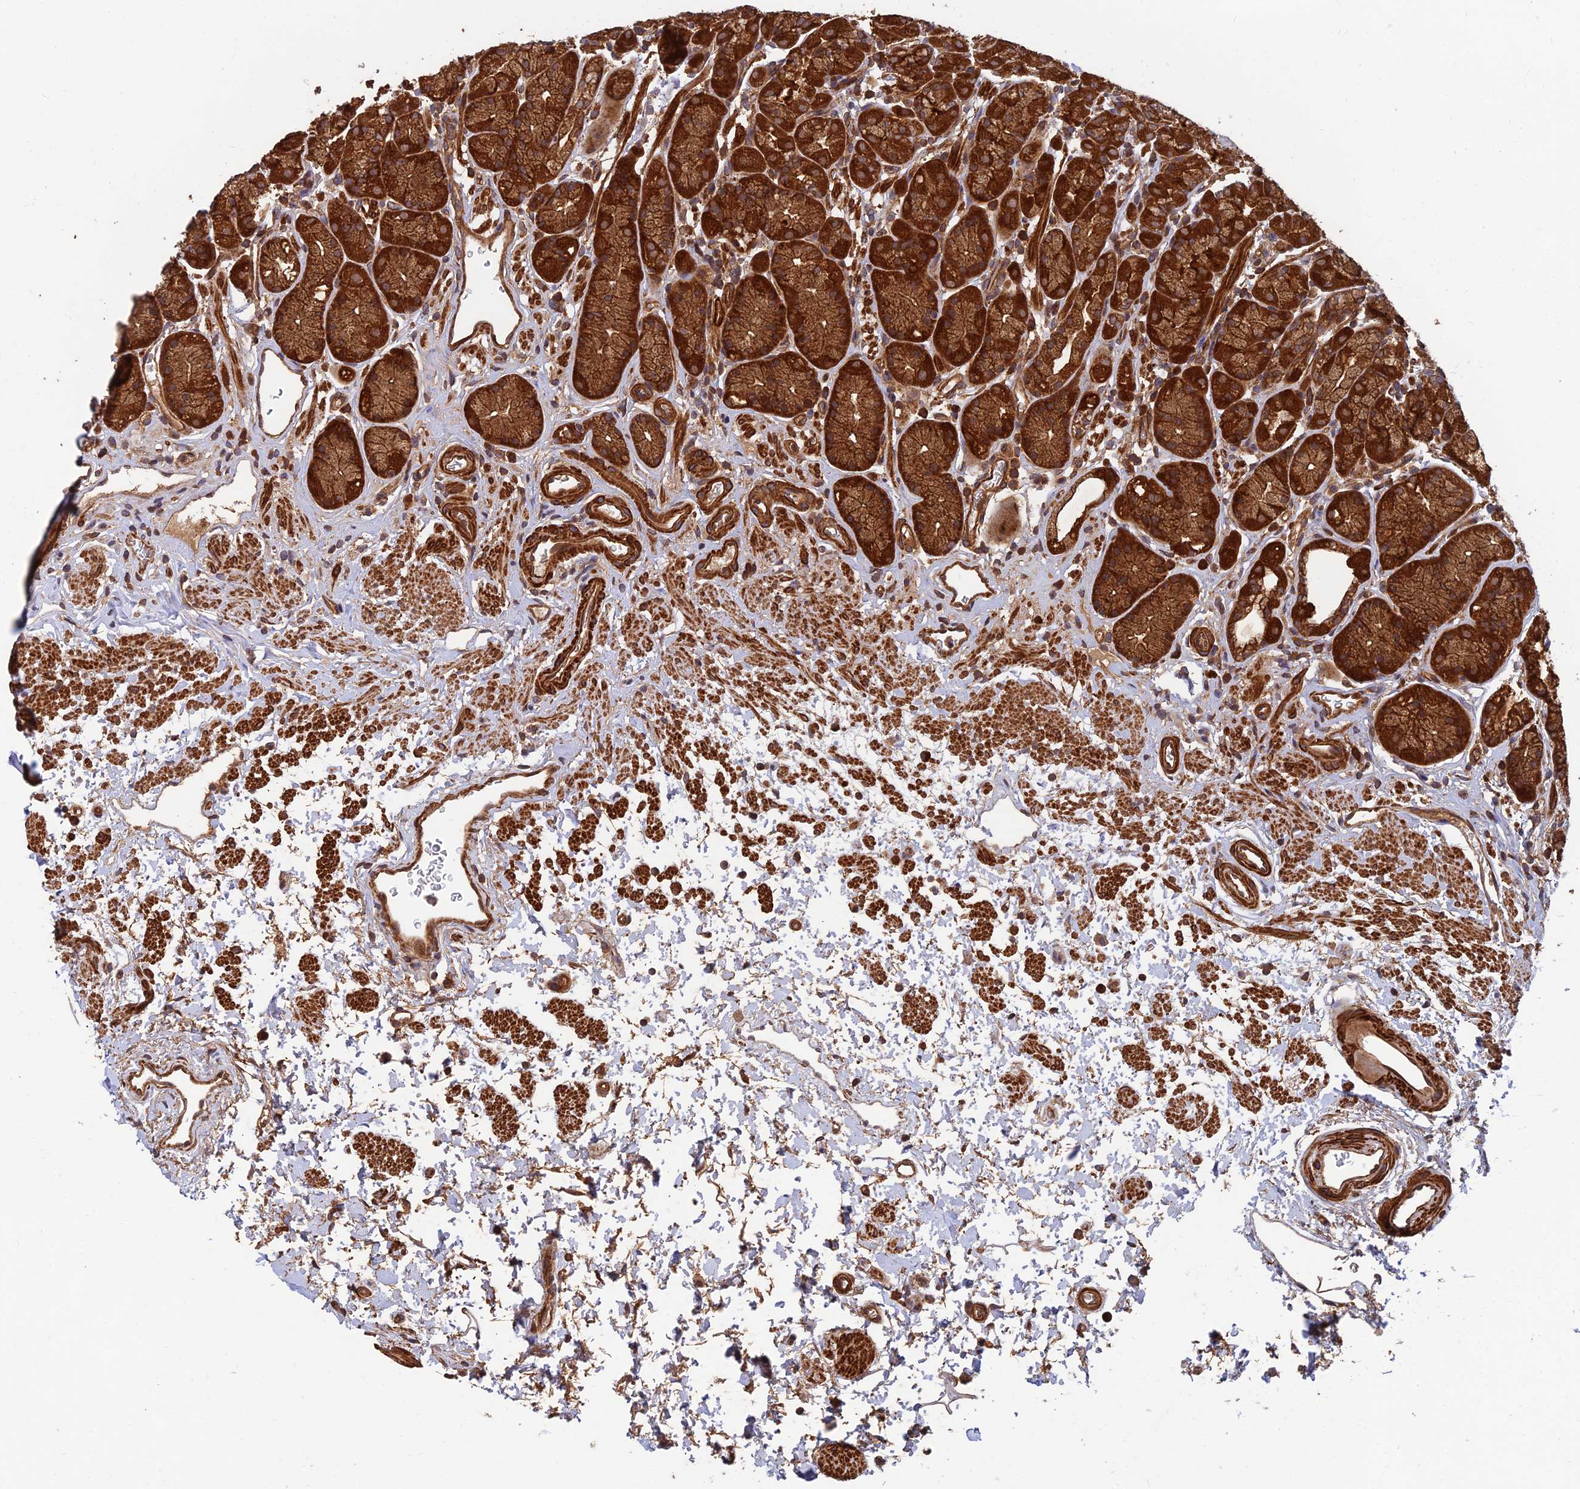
{"staining": {"intensity": "strong", "quantity": ">75%", "location": "cytoplasmic/membranous"}, "tissue": "stomach", "cell_type": "Glandular cells", "image_type": "normal", "snomed": [{"axis": "morphology", "description": "Normal tissue, NOS"}, {"axis": "topography", "description": "Stomach"}], "caption": "Strong cytoplasmic/membranous protein positivity is identified in approximately >75% of glandular cells in stomach.", "gene": "RELCH", "patient": {"sex": "male", "age": 63}}